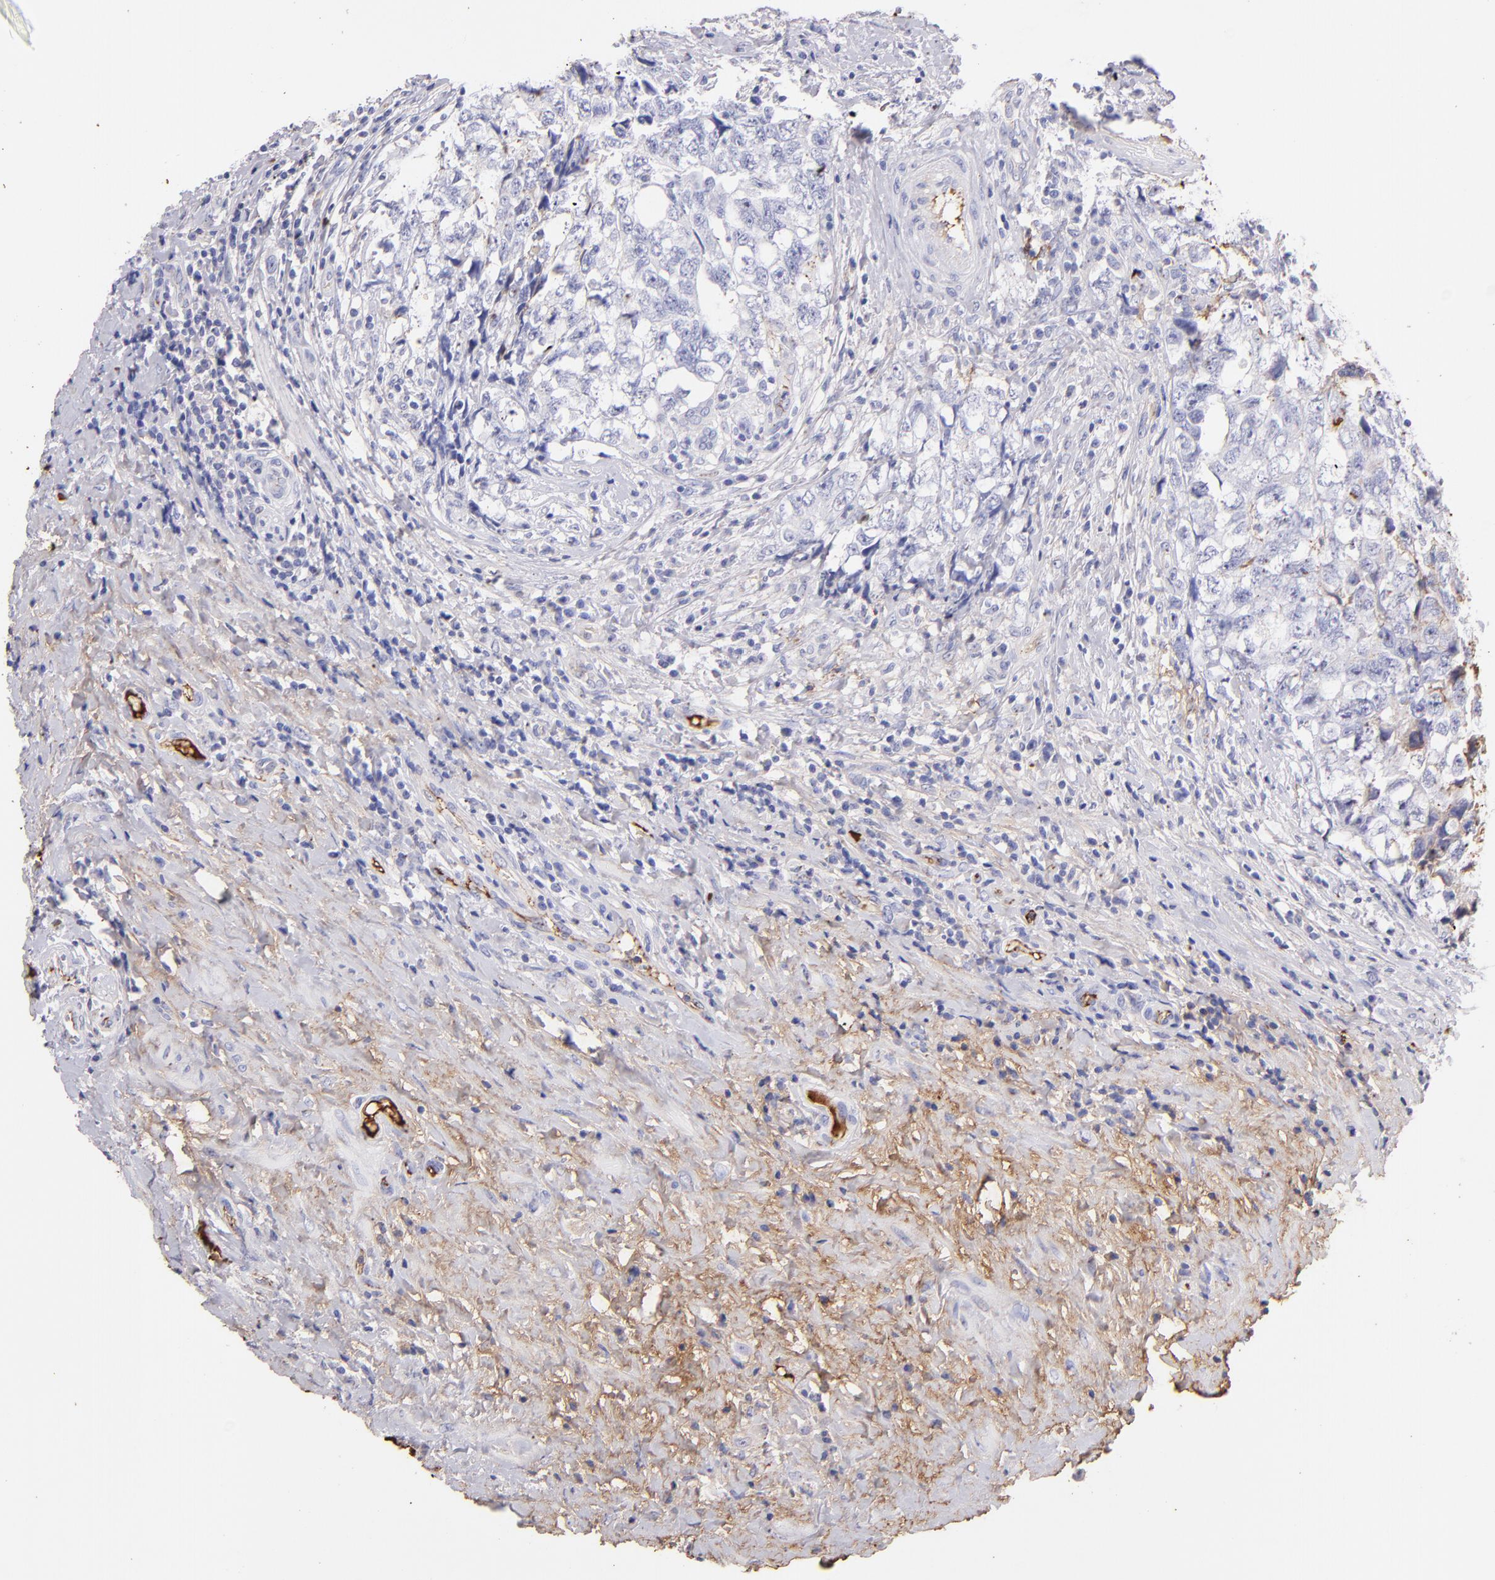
{"staining": {"intensity": "negative", "quantity": "none", "location": "none"}, "tissue": "testis cancer", "cell_type": "Tumor cells", "image_type": "cancer", "snomed": [{"axis": "morphology", "description": "Carcinoma, Embryonal, NOS"}, {"axis": "topography", "description": "Testis"}], "caption": "The IHC micrograph has no significant staining in tumor cells of testis cancer tissue.", "gene": "FGB", "patient": {"sex": "male", "age": 31}}